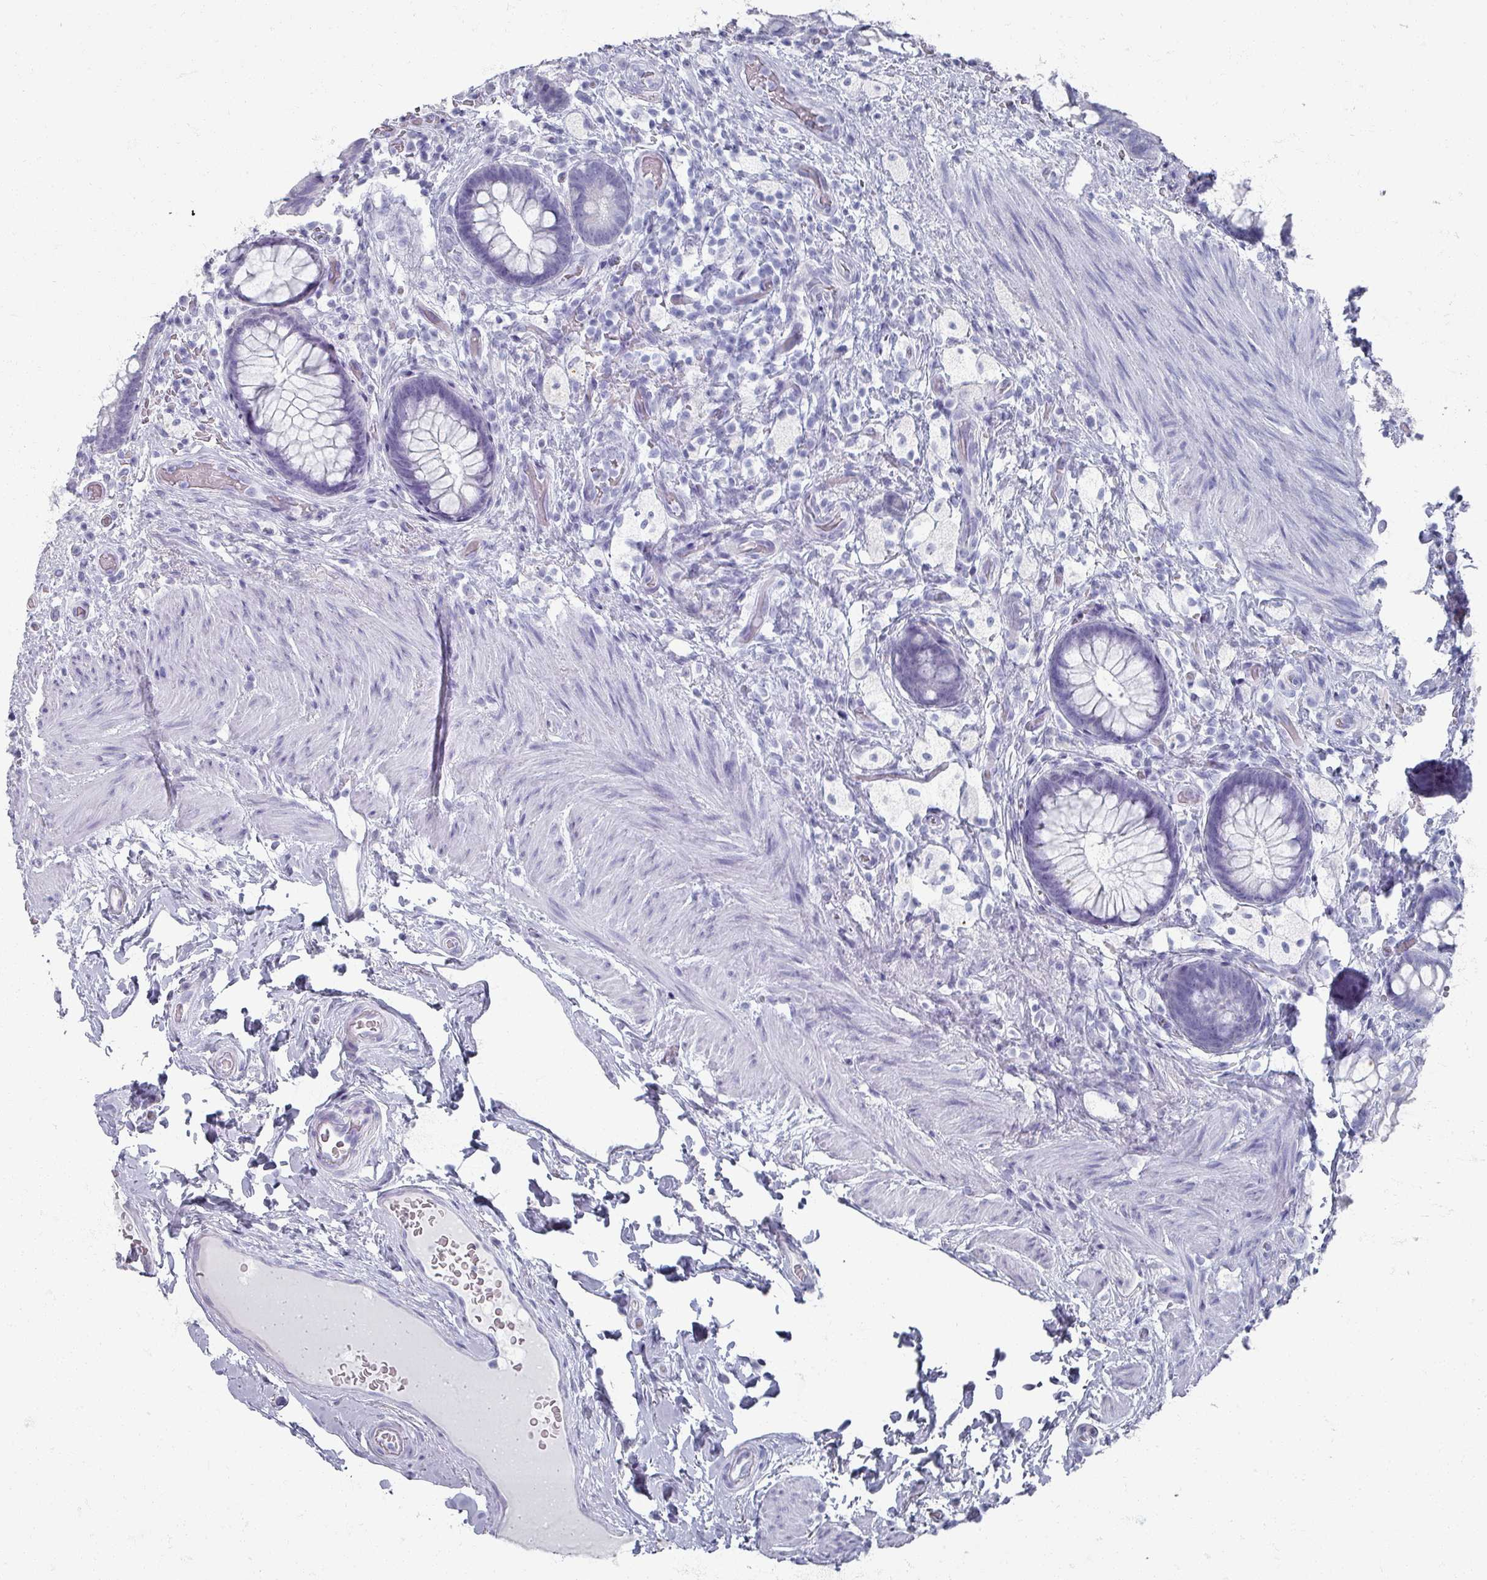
{"staining": {"intensity": "negative", "quantity": "none", "location": "none"}, "tissue": "rectum", "cell_type": "Glandular cells", "image_type": "normal", "snomed": [{"axis": "morphology", "description": "Normal tissue, NOS"}, {"axis": "topography", "description": "Rectum"}, {"axis": "topography", "description": "Peripheral nerve tissue"}], "caption": "A high-resolution image shows IHC staining of unremarkable rectum, which shows no significant staining in glandular cells. (Immunohistochemistry (ihc), brightfield microscopy, high magnification).", "gene": "OMG", "patient": {"sex": "female", "age": 69}}